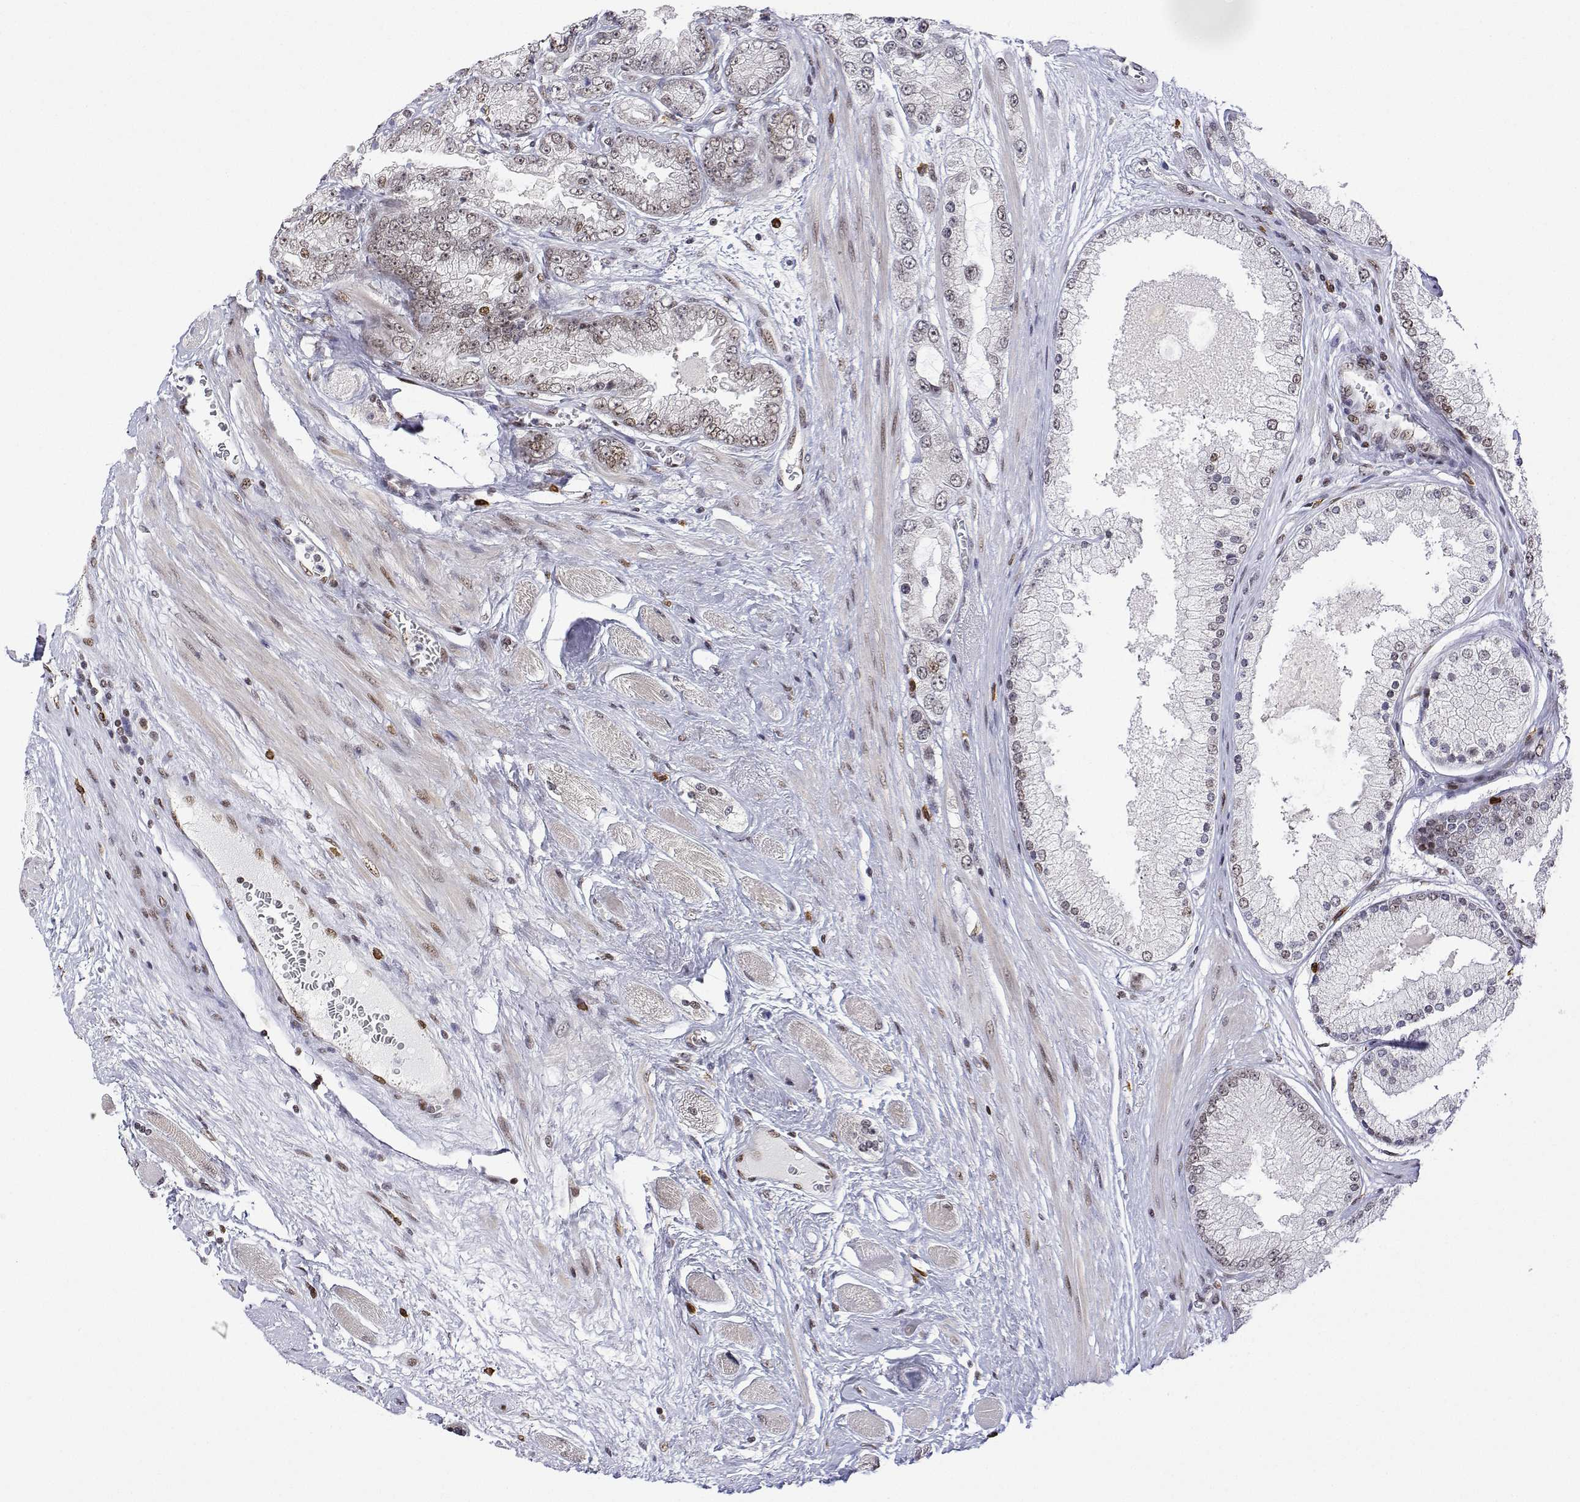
{"staining": {"intensity": "moderate", "quantity": "<25%", "location": "nuclear"}, "tissue": "prostate cancer", "cell_type": "Tumor cells", "image_type": "cancer", "snomed": [{"axis": "morphology", "description": "Adenocarcinoma, High grade"}, {"axis": "topography", "description": "Prostate"}], "caption": "An IHC photomicrograph of neoplastic tissue is shown. Protein staining in brown highlights moderate nuclear positivity in prostate cancer within tumor cells.", "gene": "XPC", "patient": {"sex": "male", "age": 67}}